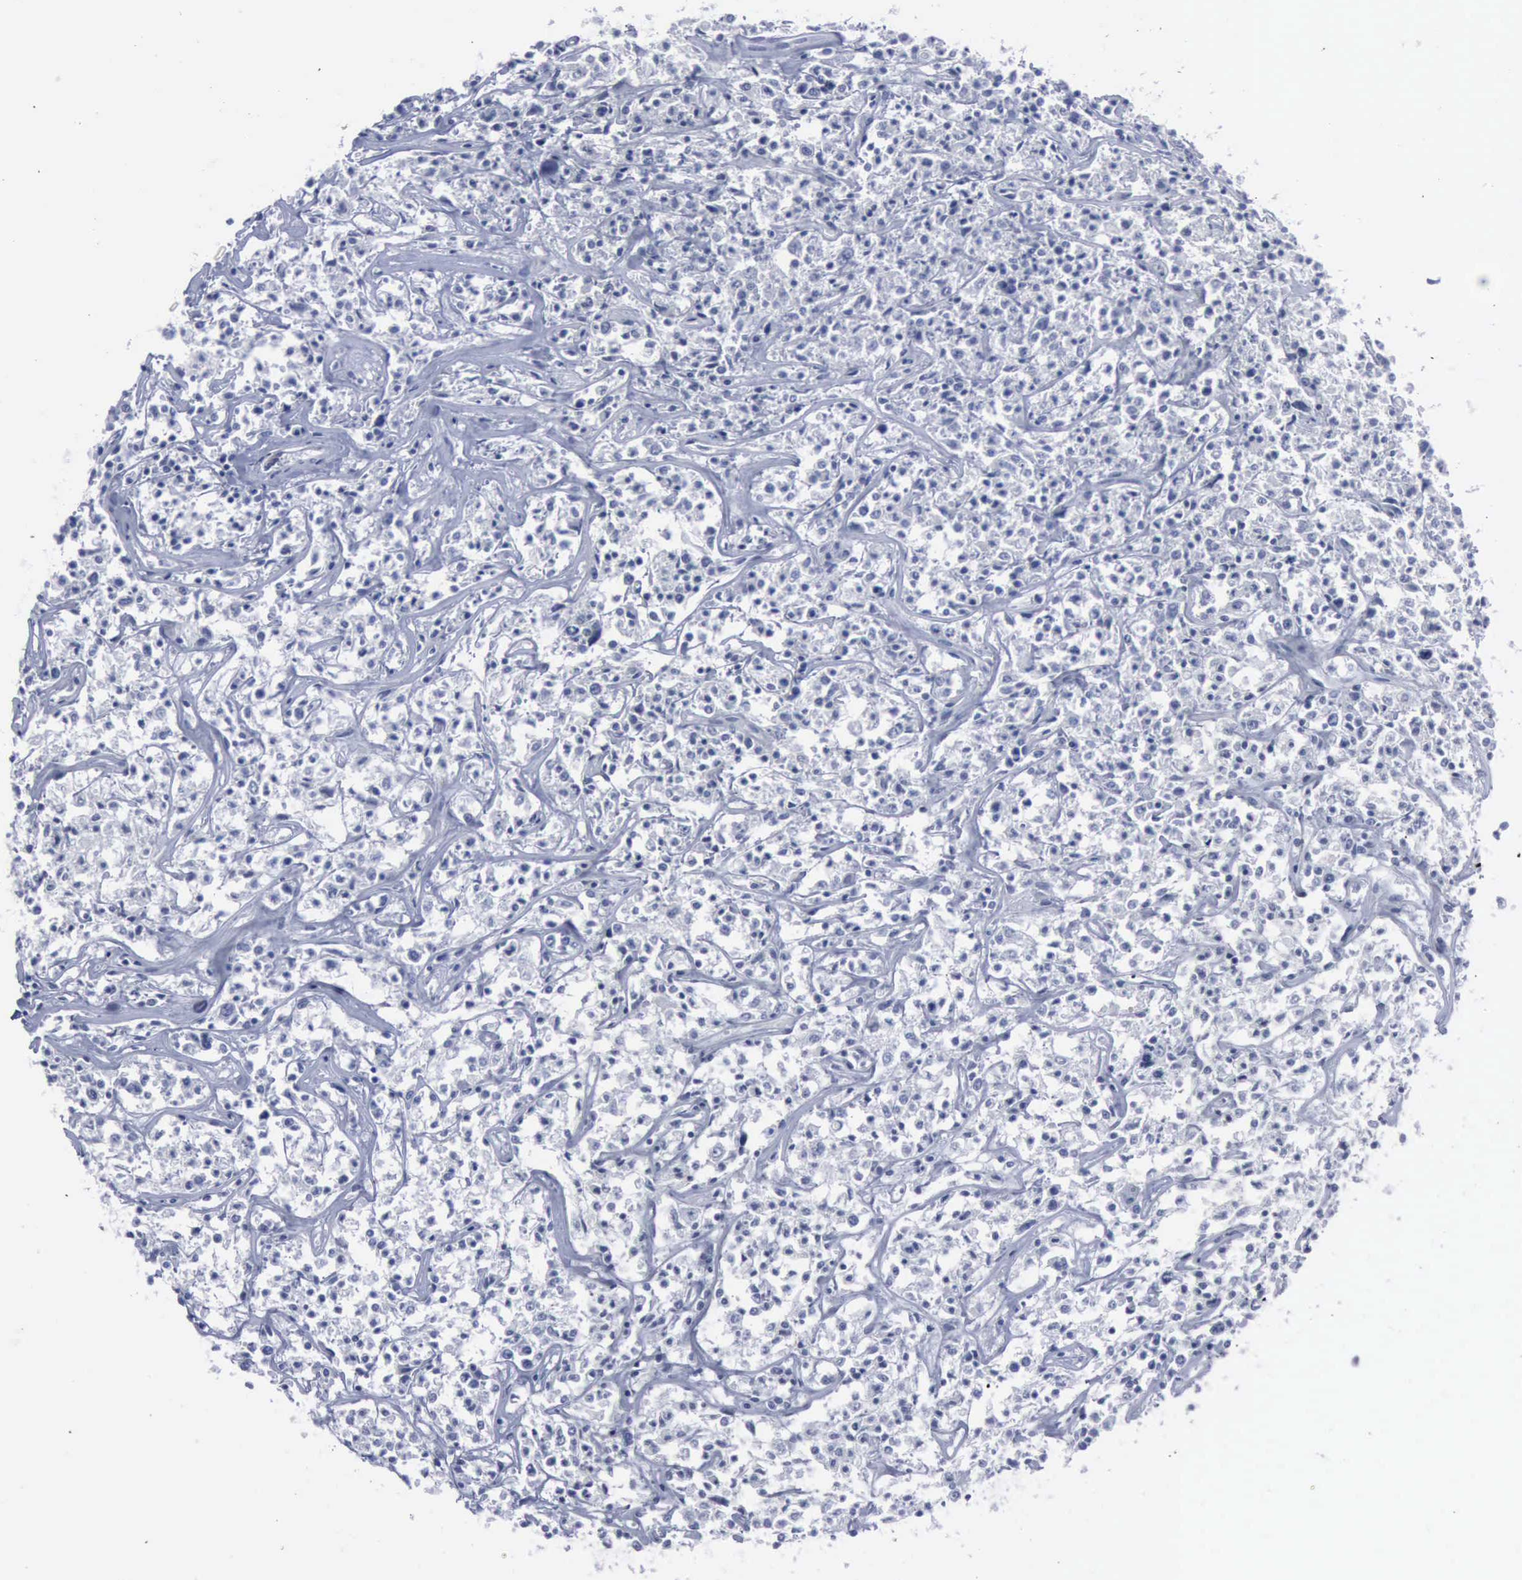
{"staining": {"intensity": "negative", "quantity": "none", "location": "none"}, "tissue": "lymphoma", "cell_type": "Tumor cells", "image_type": "cancer", "snomed": [{"axis": "morphology", "description": "Malignant lymphoma, non-Hodgkin's type, Low grade"}, {"axis": "topography", "description": "Small intestine"}], "caption": "An image of human malignant lymphoma, non-Hodgkin's type (low-grade) is negative for staining in tumor cells.", "gene": "VCAM1", "patient": {"sex": "female", "age": 59}}